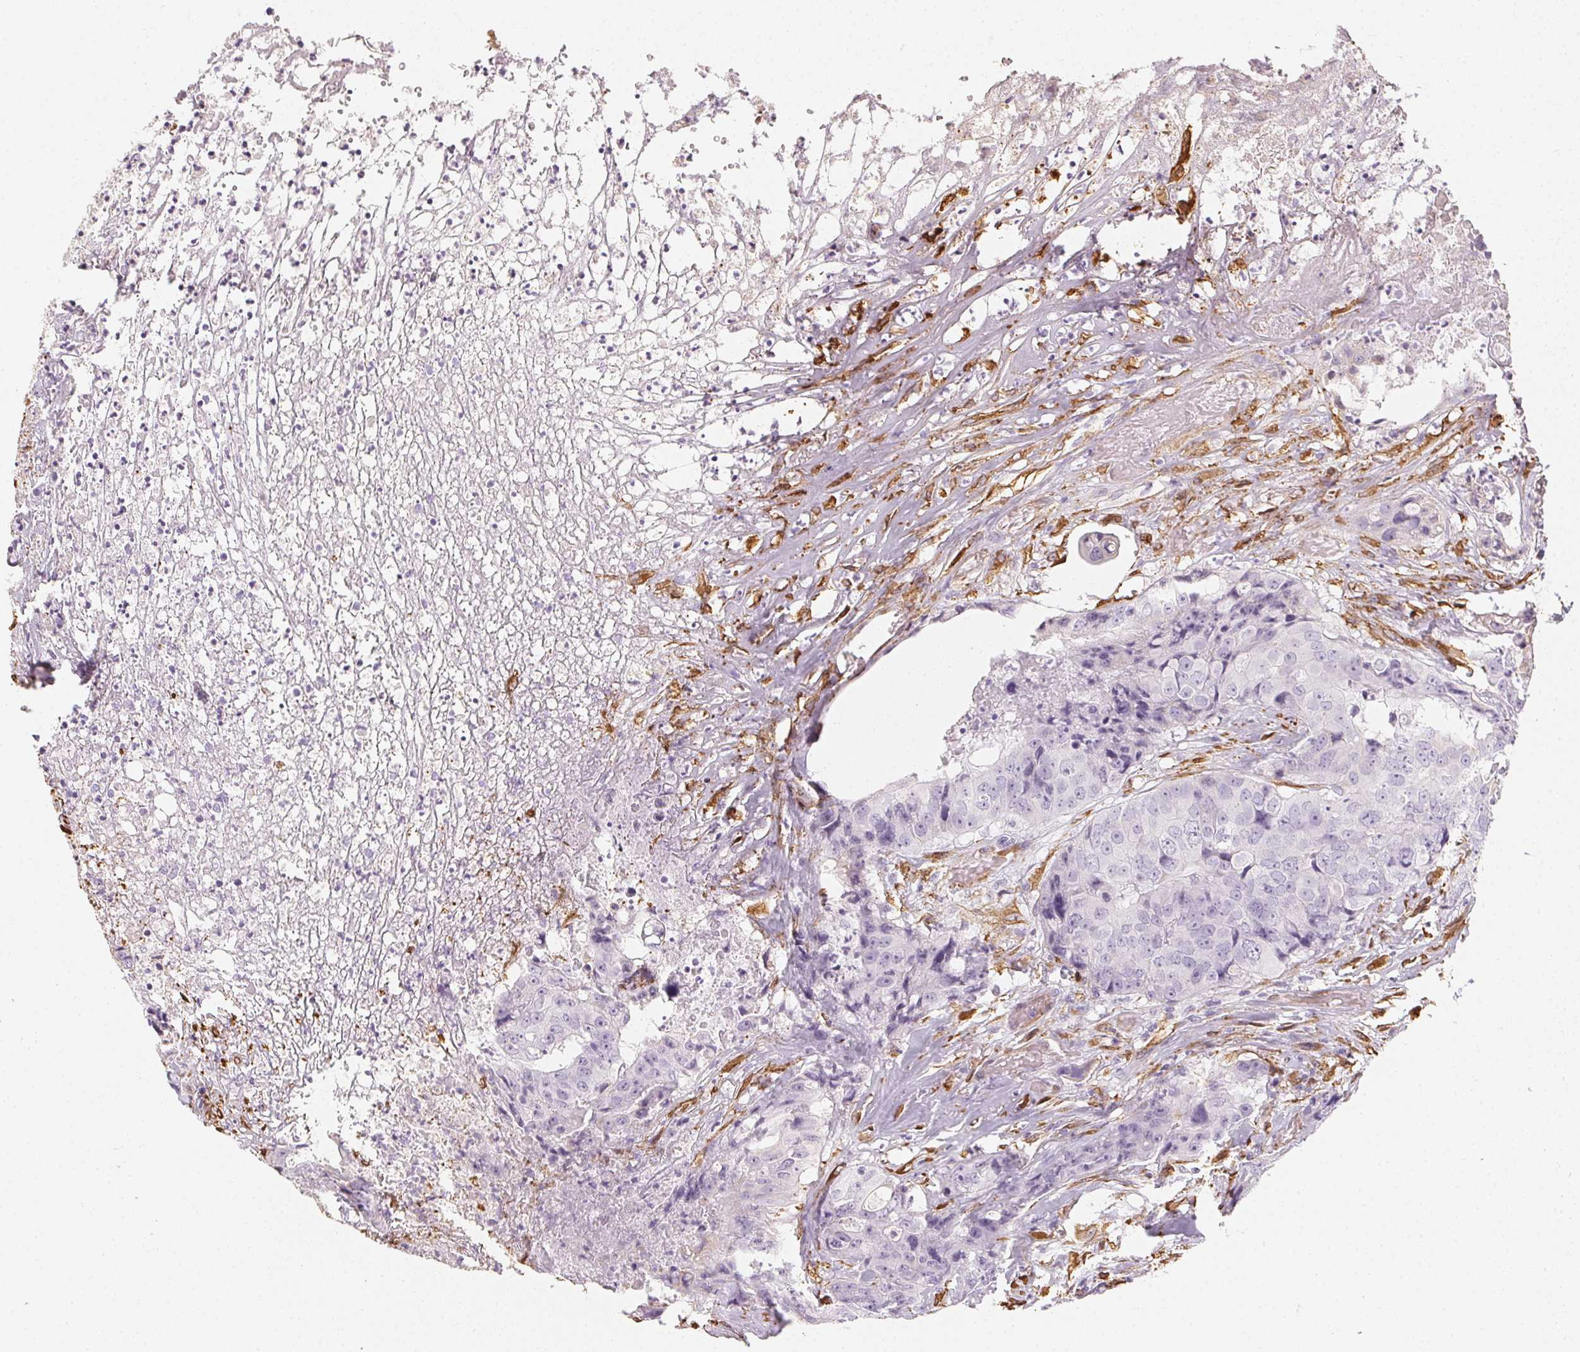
{"staining": {"intensity": "negative", "quantity": "none", "location": "none"}, "tissue": "colorectal cancer", "cell_type": "Tumor cells", "image_type": "cancer", "snomed": [{"axis": "morphology", "description": "Adenocarcinoma, NOS"}, {"axis": "topography", "description": "Rectum"}], "caption": "Colorectal adenocarcinoma stained for a protein using immunohistochemistry shows no expression tumor cells.", "gene": "RSBN1", "patient": {"sex": "female", "age": 62}}